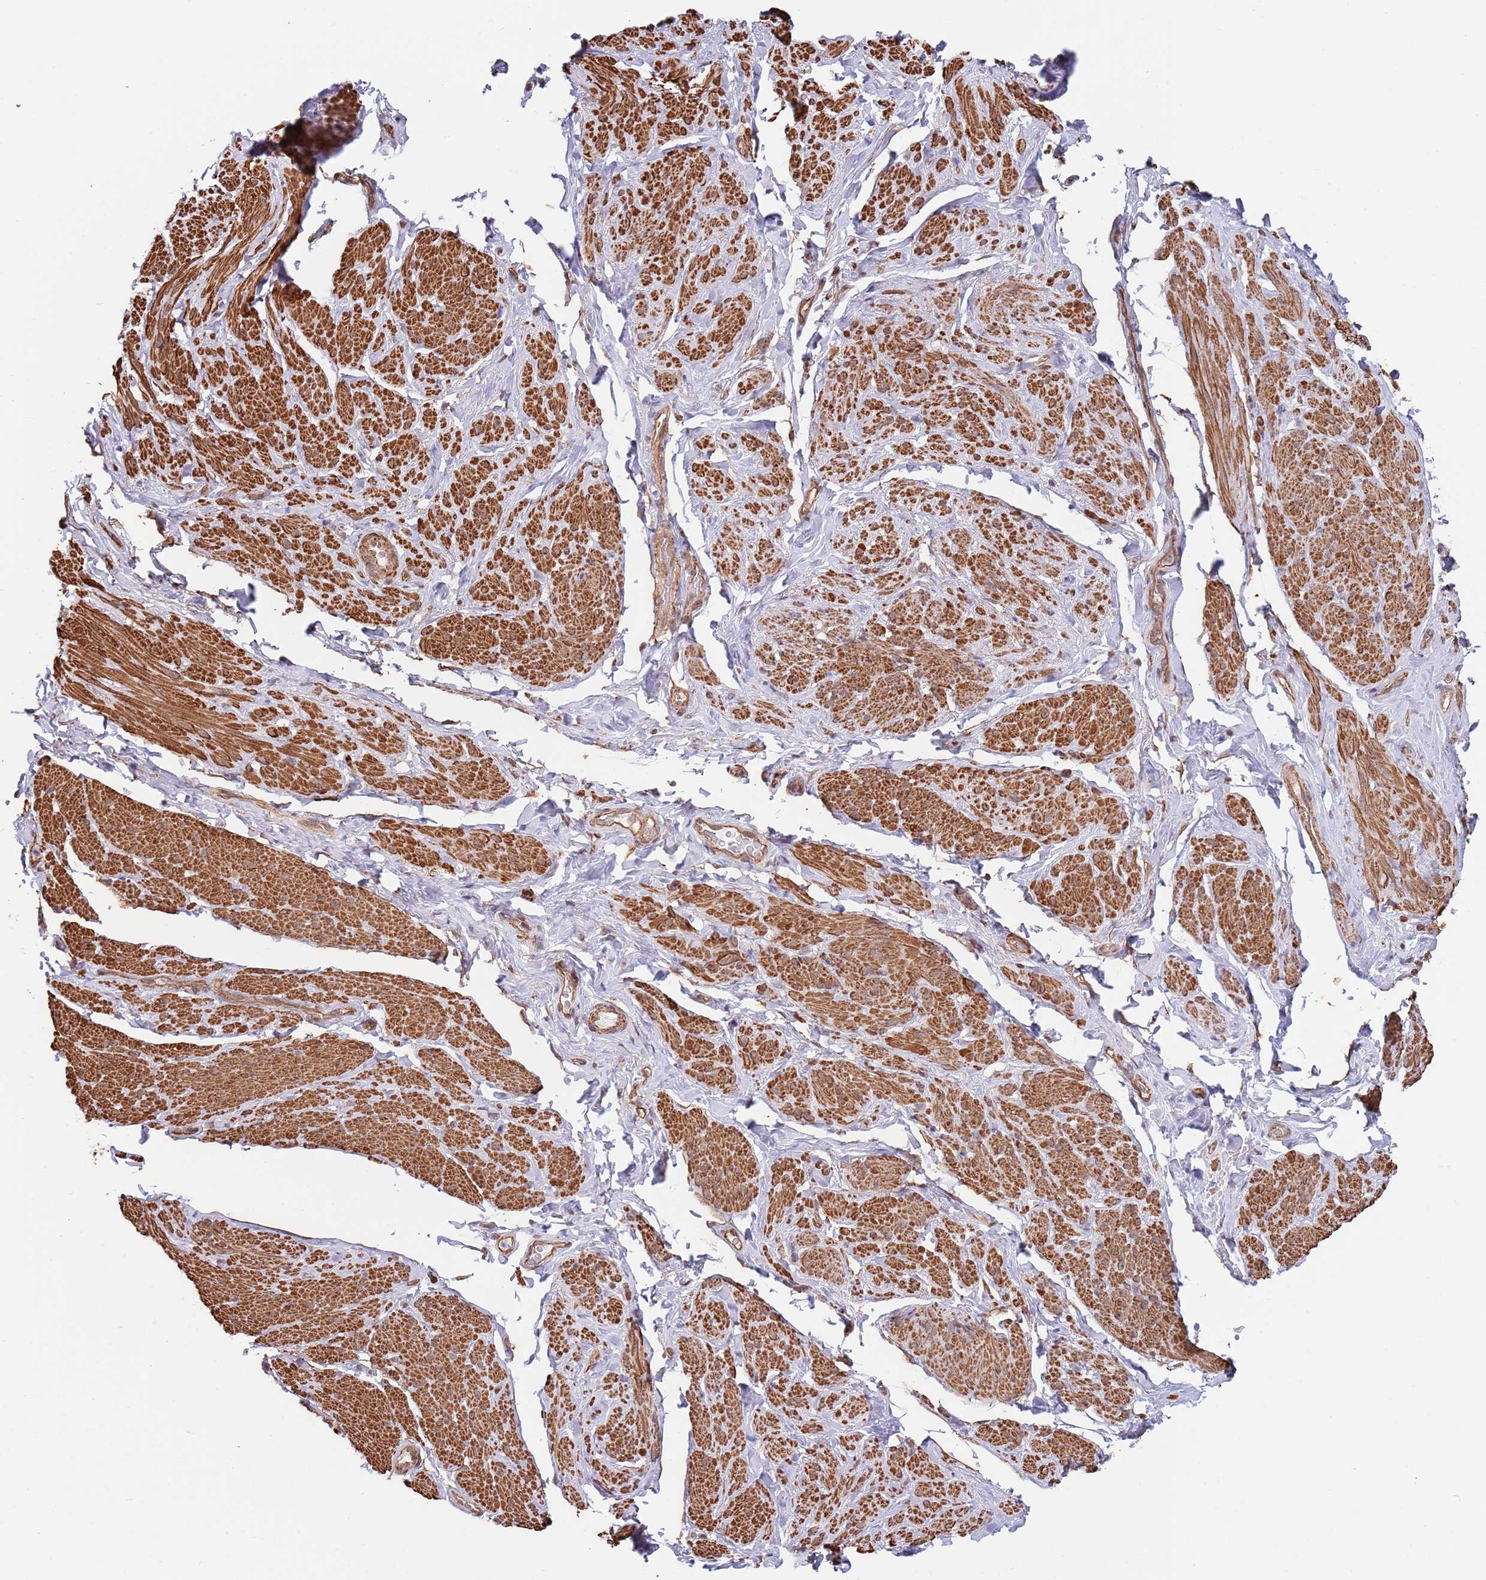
{"staining": {"intensity": "strong", "quantity": "25%-75%", "location": "cytoplasmic/membranous"}, "tissue": "smooth muscle", "cell_type": "Smooth muscle cells", "image_type": "normal", "snomed": [{"axis": "morphology", "description": "Normal tissue, NOS"}, {"axis": "topography", "description": "Smooth muscle"}, {"axis": "topography", "description": "Peripheral nerve tissue"}], "caption": "A high amount of strong cytoplasmic/membranous staining is seen in approximately 25%-75% of smooth muscle cells in normal smooth muscle.", "gene": "BPNT1", "patient": {"sex": "male", "age": 69}}